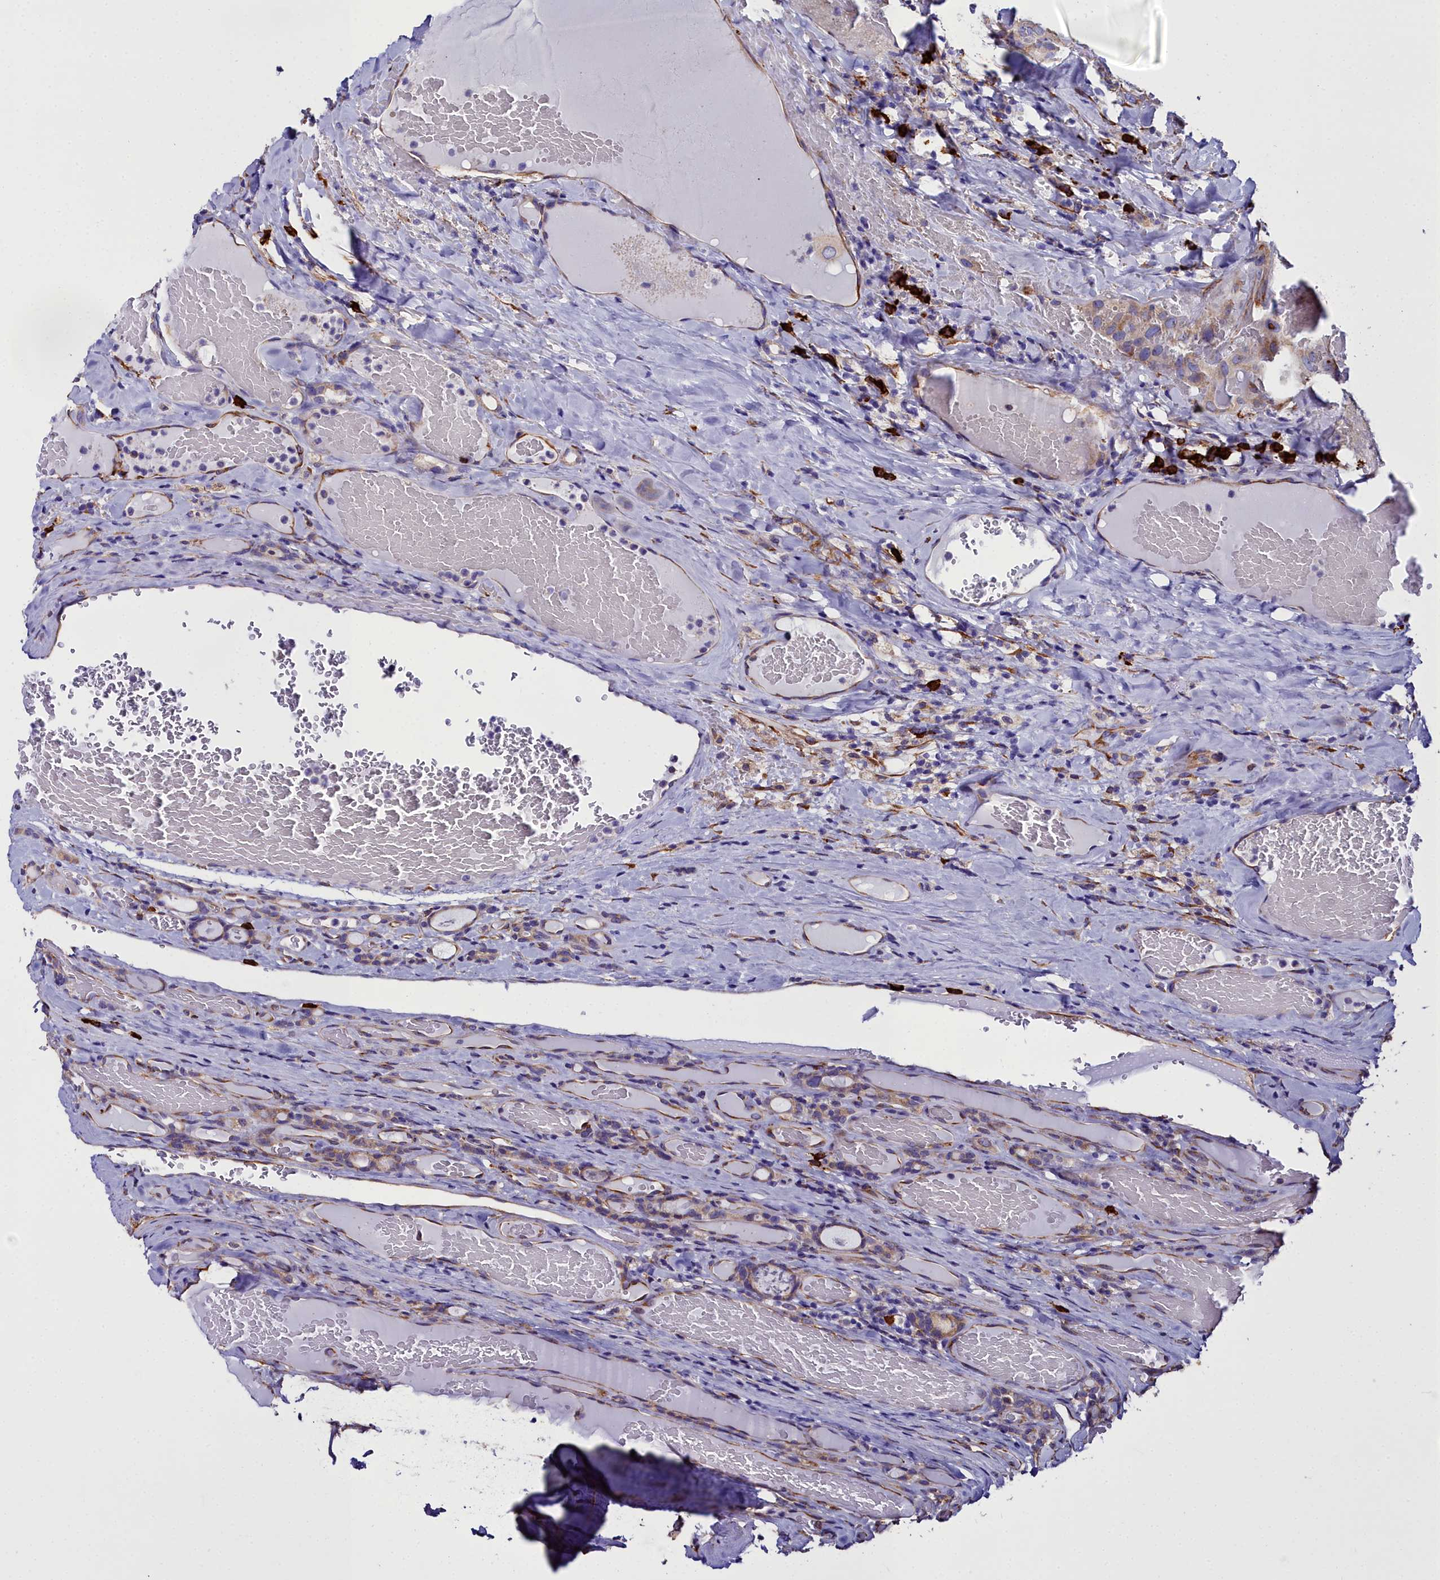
{"staining": {"intensity": "weak", "quantity": ">75%", "location": "cytoplasmic/membranous"}, "tissue": "thyroid cancer", "cell_type": "Tumor cells", "image_type": "cancer", "snomed": [{"axis": "morphology", "description": "Papillary adenocarcinoma, NOS"}, {"axis": "topography", "description": "Thyroid gland"}], "caption": "Immunohistochemistry of thyroid papillary adenocarcinoma shows low levels of weak cytoplasmic/membranous expression in about >75% of tumor cells.", "gene": "TXNDC5", "patient": {"sex": "female", "age": 72}}